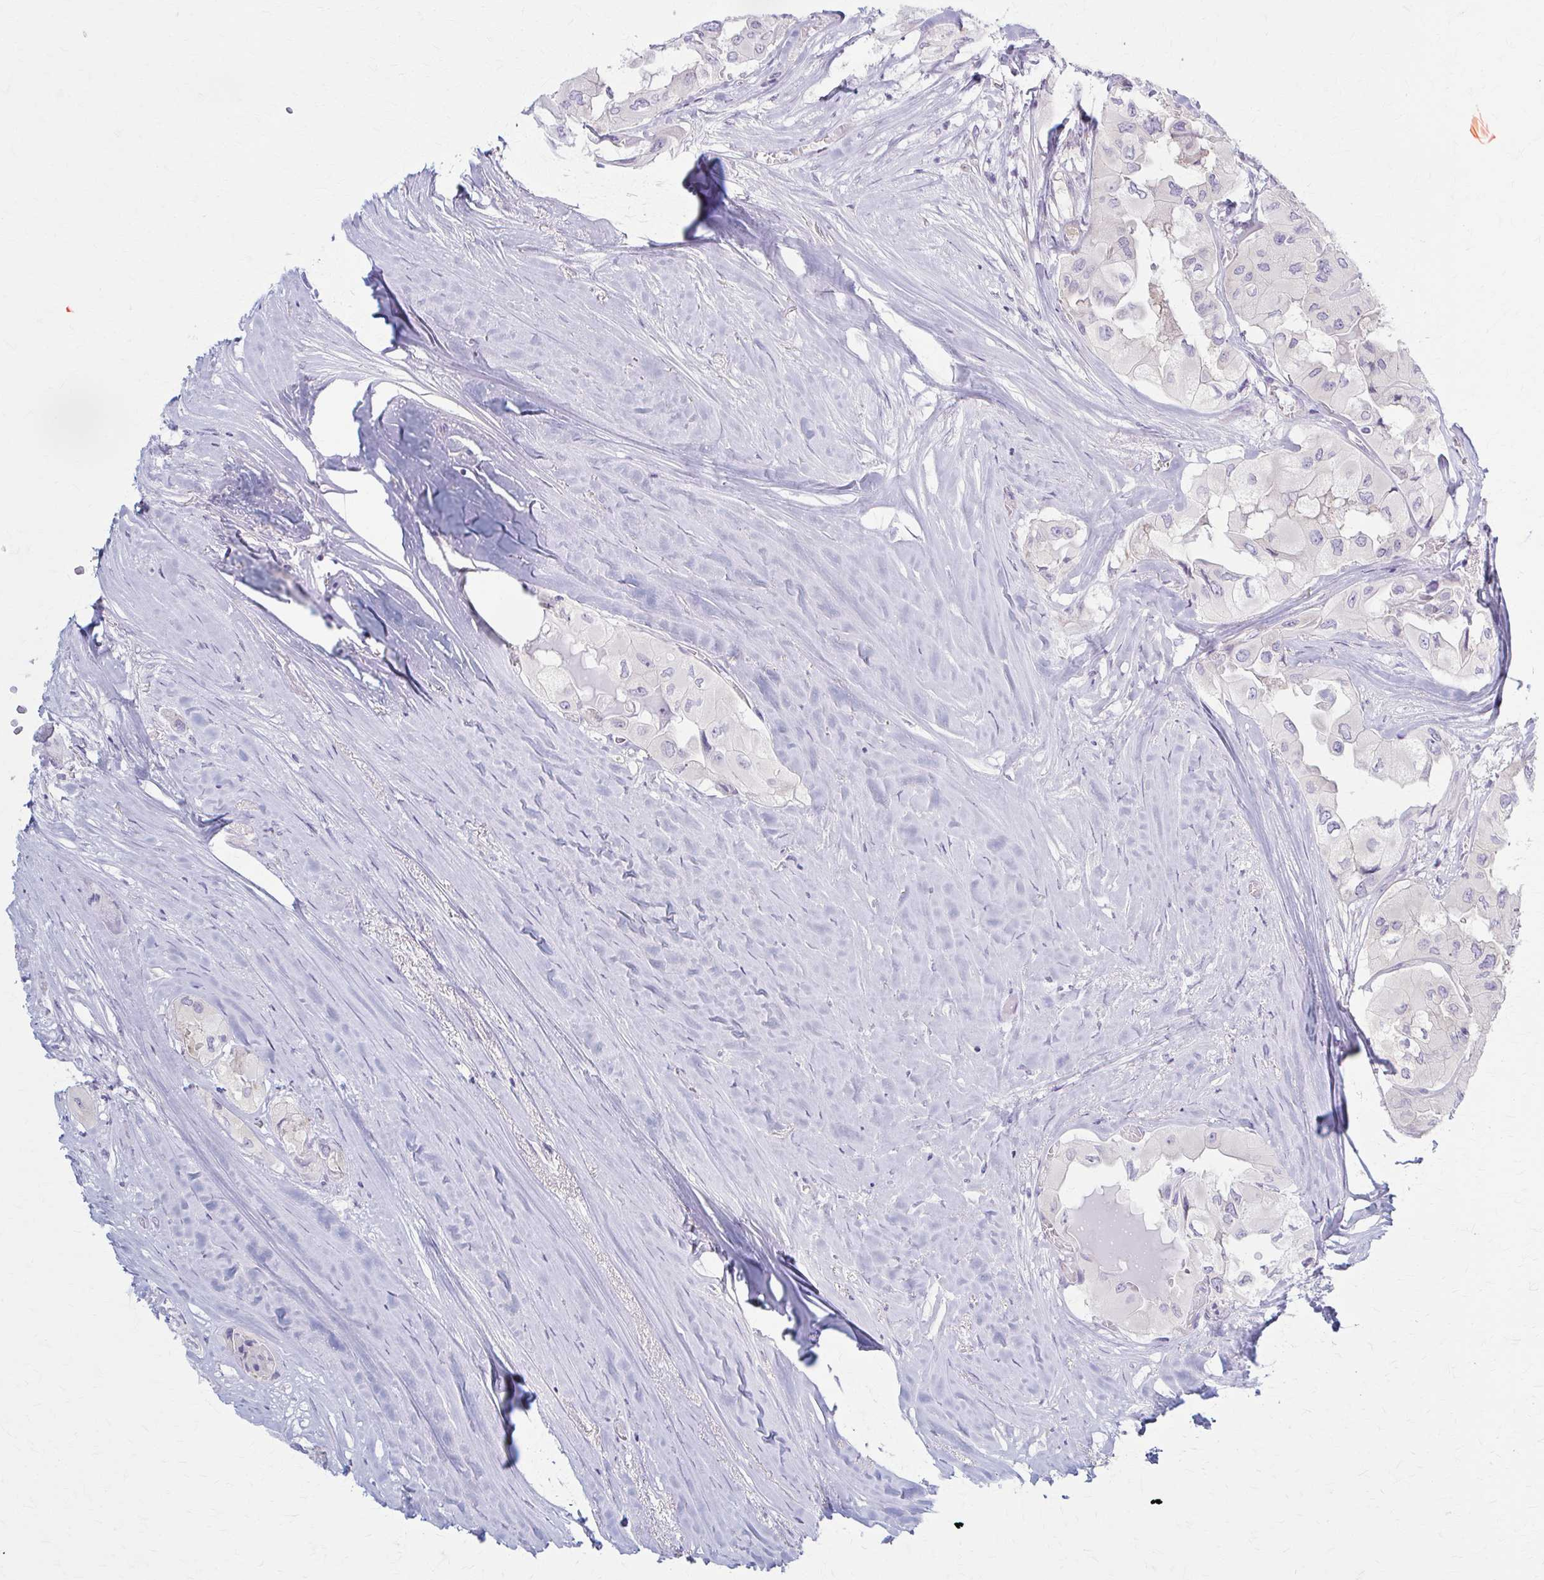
{"staining": {"intensity": "negative", "quantity": "none", "location": "none"}, "tissue": "thyroid cancer", "cell_type": "Tumor cells", "image_type": "cancer", "snomed": [{"axis": "morphology", "description": "Normal tissue, NOS"}, {"axis": "morphology", "description": "Papillary adenocarcinoma, NOS"}, {"axis": "topography", "description": "Thyroid gland"}], "caption": "Immunohistochemical staining of human thyroid papillary adenocarcinoma demonstrates no significant expression in tumor cells.", "gene": "PRKRA", "patient": {"sex": "female", "age": 59}}